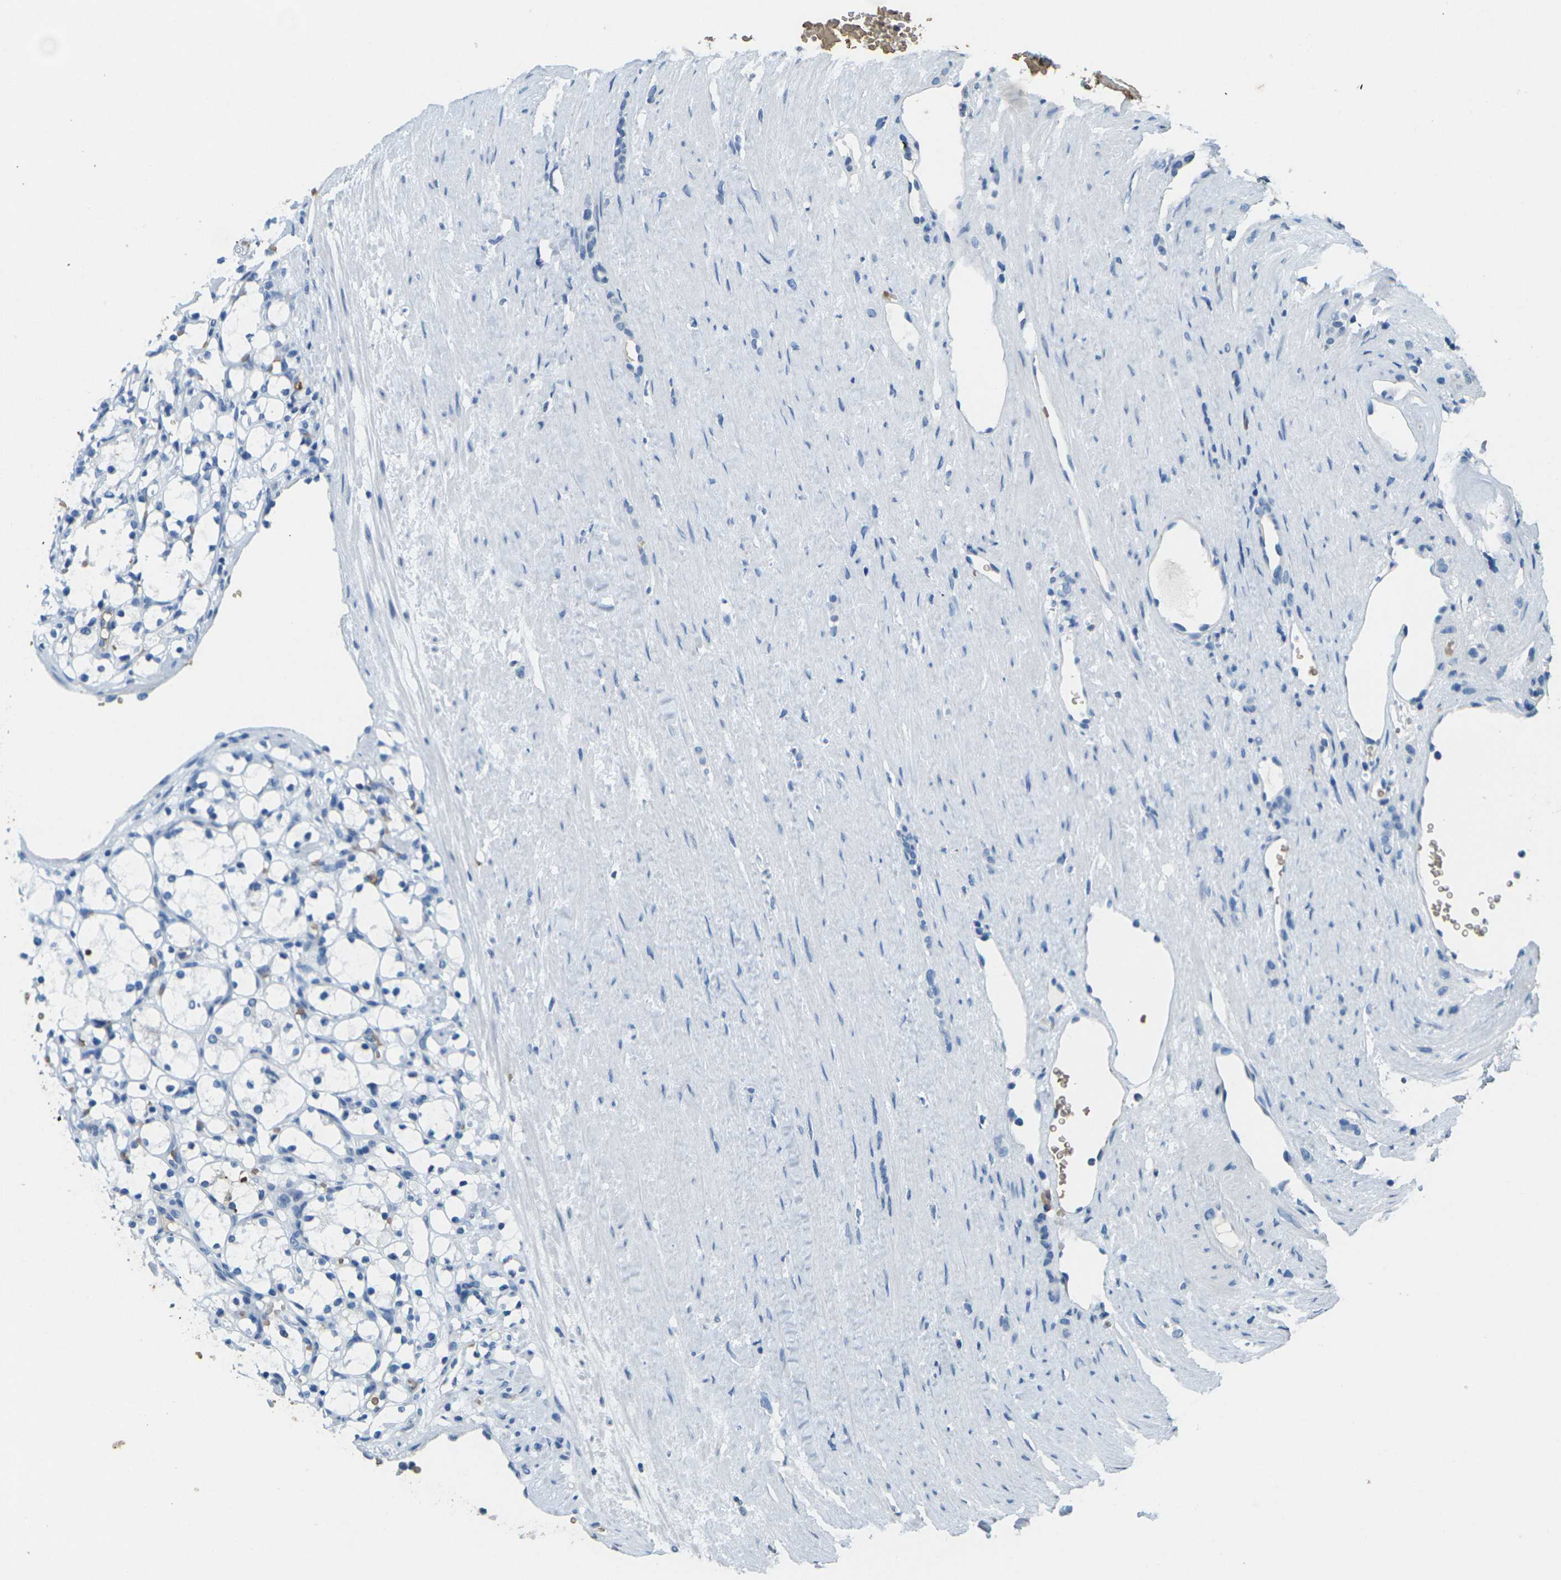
{"staining": {"intensity": "negative", "quantity": "none", "location": "none"}, "tissue": "renal cancer", "cell_type": "Tumor cells", "image_type": "cancer", "snomed": [{"axis": "morphology", "description": "Adenocarcinoma, NOS"}, {"axis": "topography", "description": "Kidney"}], "caption": "Tumor cells show no significant protein staining in renal cancer.", "gene": "HBB", "patient": {"sex": "female", "age": 69}}